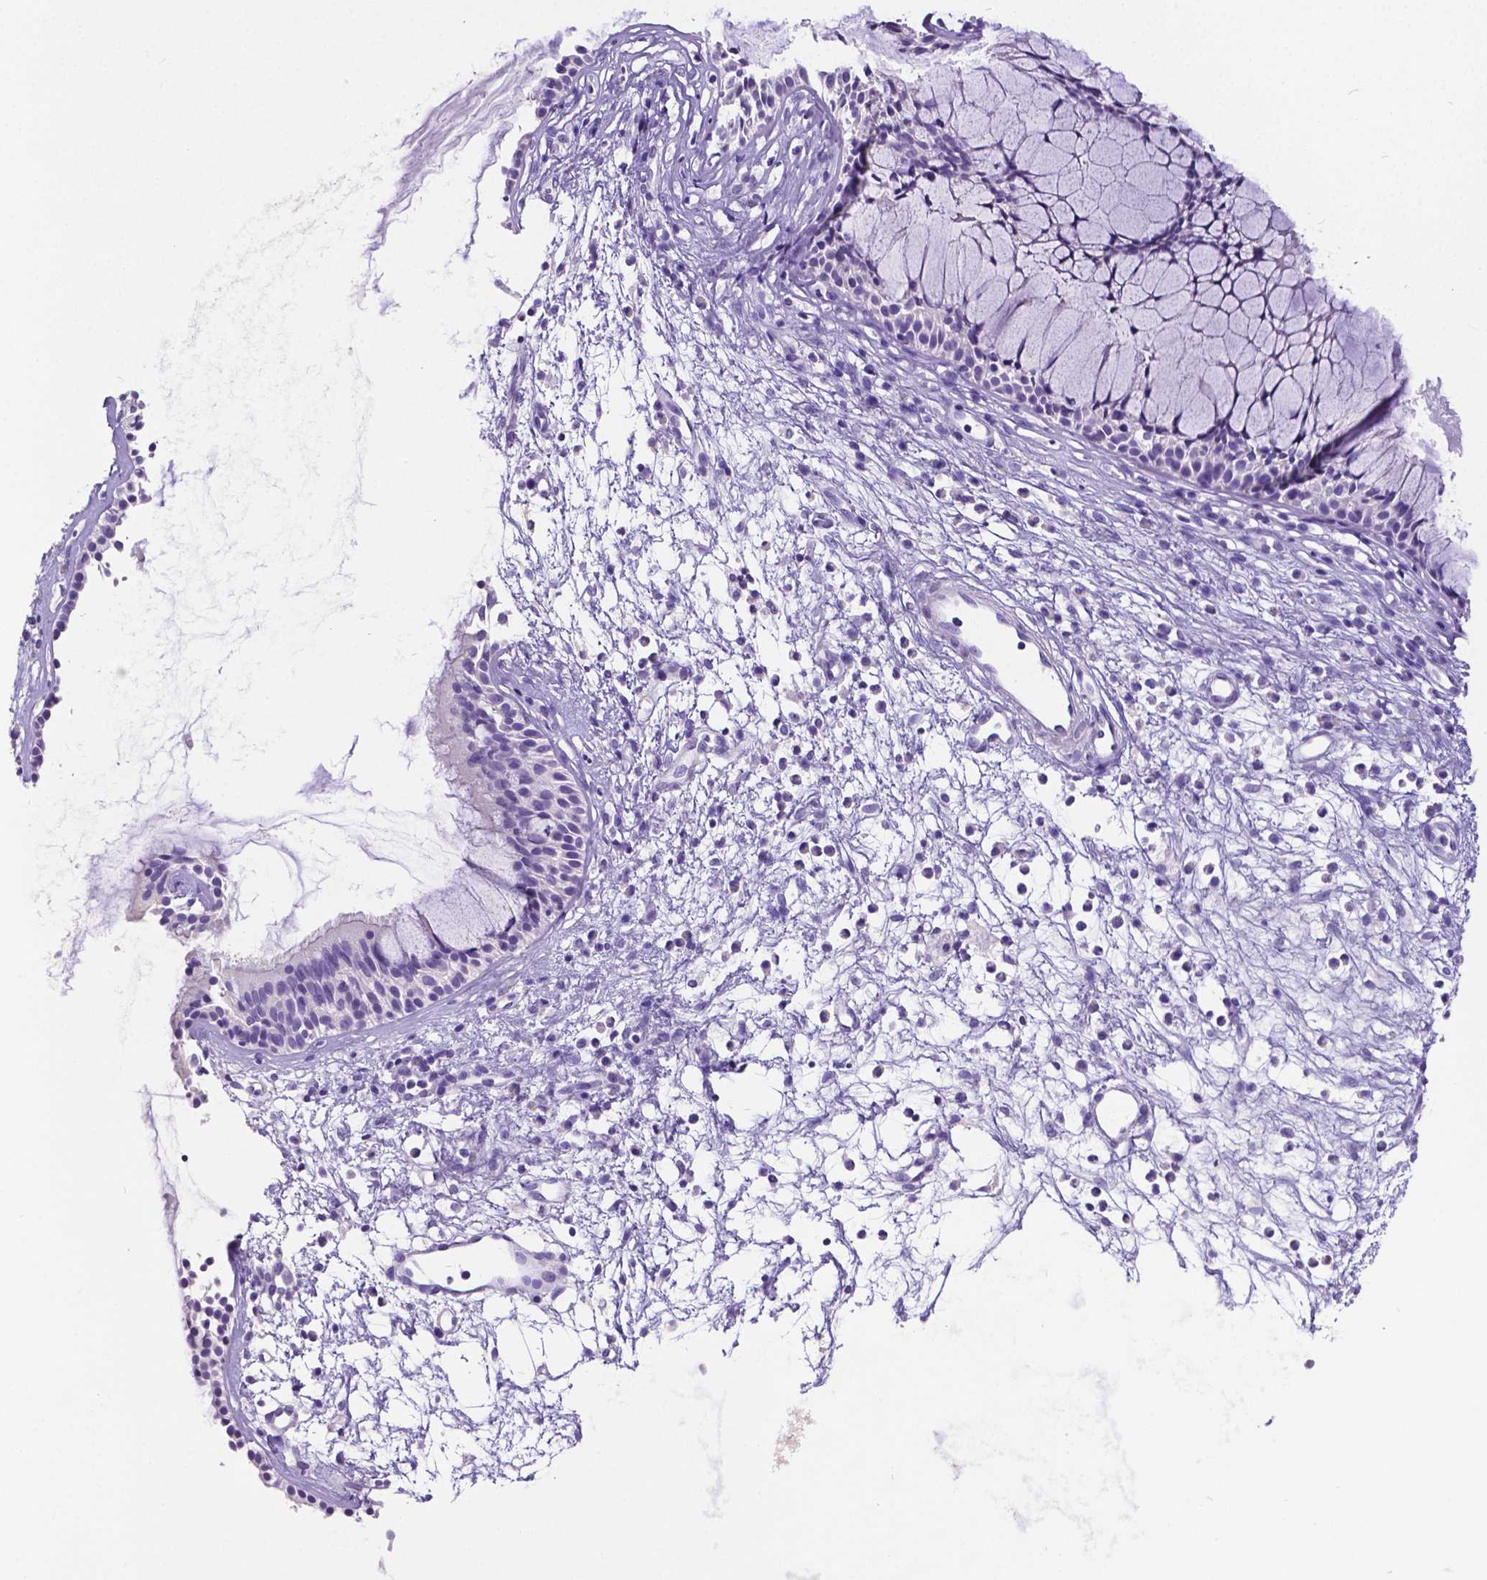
{"staining": {"intensity": "negative", "quantity": "none", "location": "none"}, "tissue": "nasopharynx", "cell_type": "Respiratory epithelial cells", "image_type": "normal", "snomed": [{"axis": "morphology", "description": "Normal tissue, NOS"}, {"axis": "topography", "description": "Nasopharynx"}], "caption": "Respiratory epithelial cells are negative for brown protein staining in benign nasopharynx. (DAB immunohistochemistry visualized using brightfield microscopy, high magnification).", "gene": "SATB2", "patient": {"sex": "male", "age": 77}}